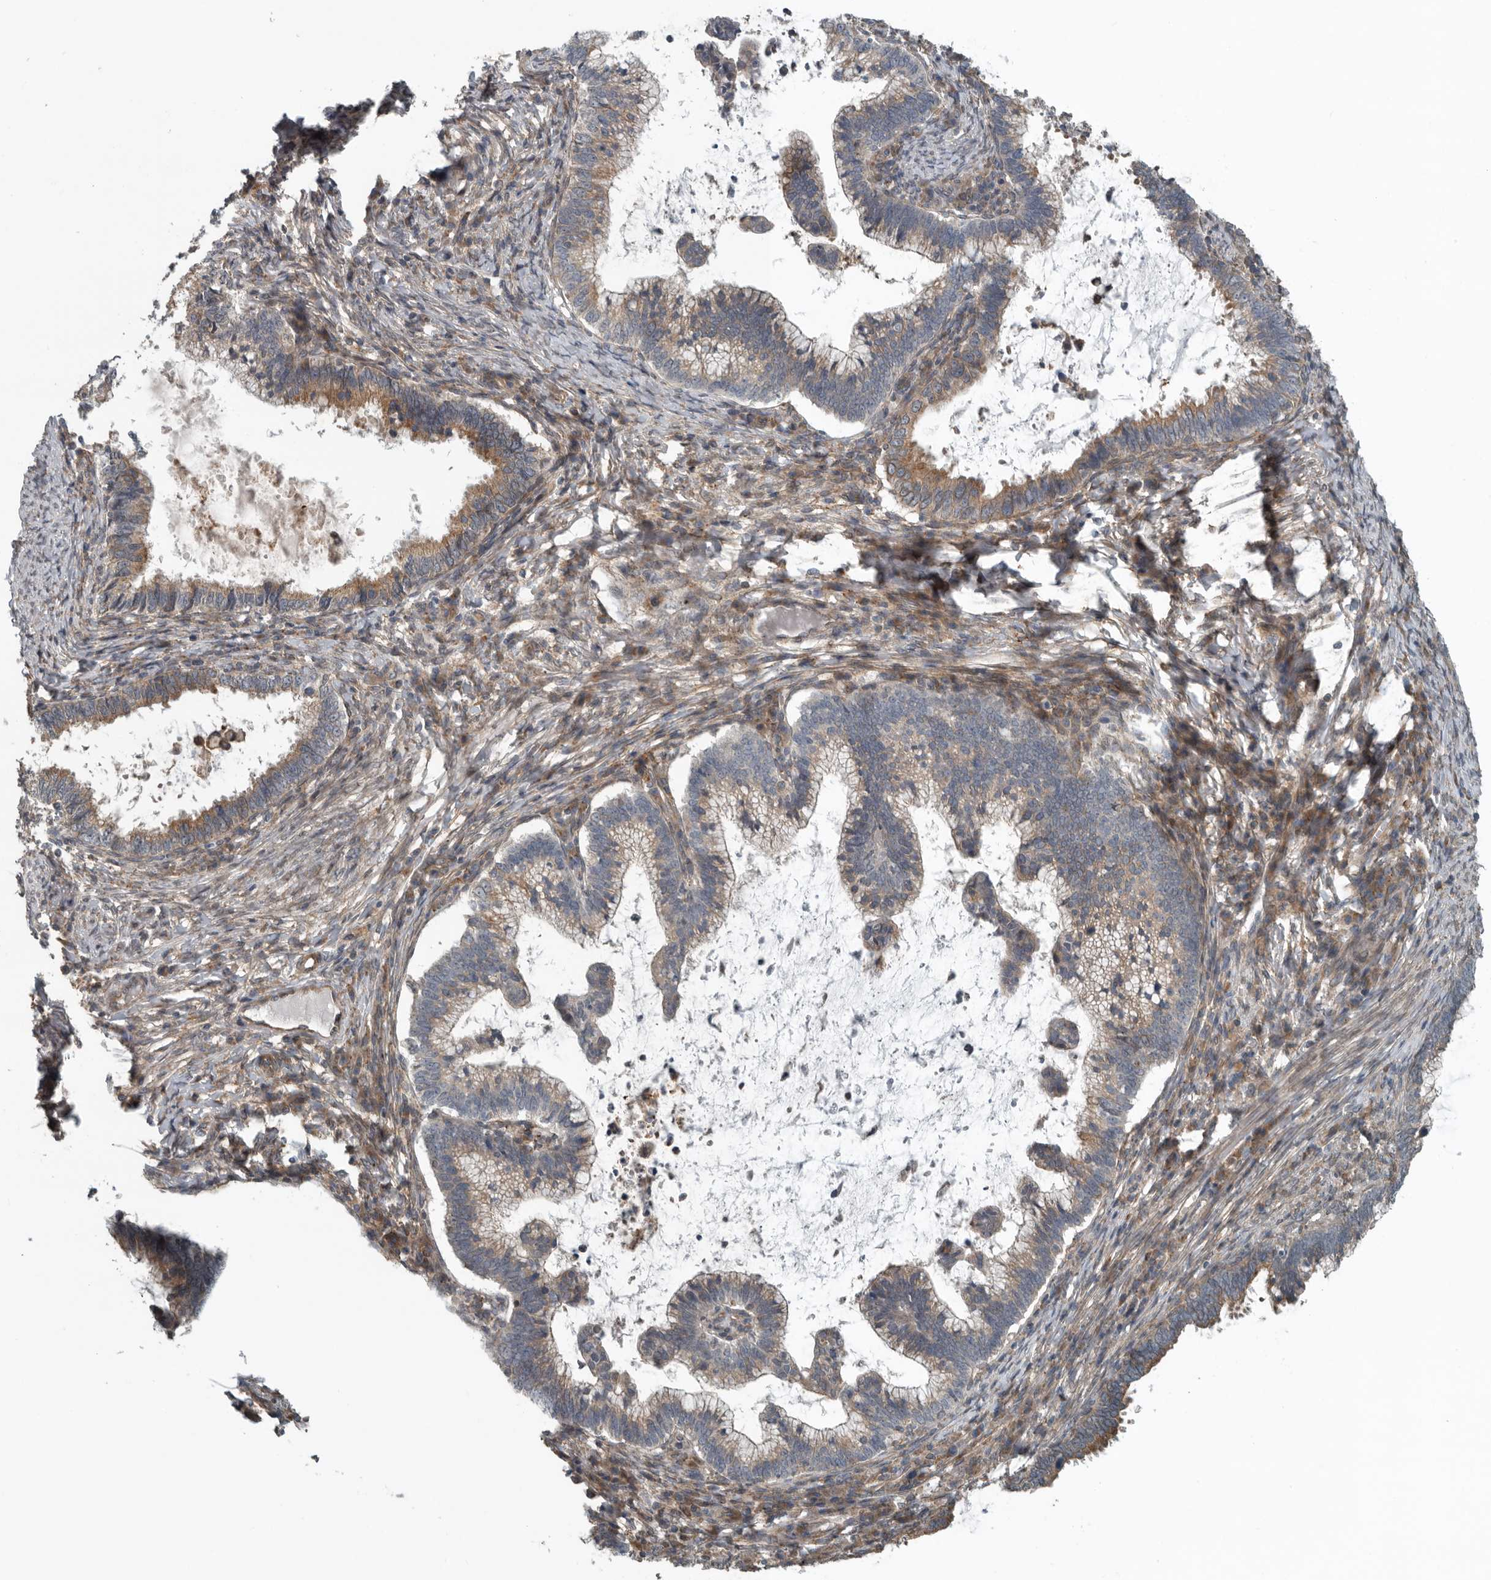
{"staining": {"intensity": "moderate", "quantity": "<25%", "location": "cytoplasmic/membranous"}, "tissue": "cervical cancer", "cell_type": "Tumor cells", "image_type": "cancer", "snomed": [{"axis": "morphology", "description": "Adenocarcinoma, NOS"}, {"axis": "topography", "description": "Cervix"}], "caption": "Moderate cytoplasmic/membranous staining is seen in about <25% of tumor cells in cervical adenocarcinoma. The protein is shown in brown color, while the nuclei are stained blue.", "gene": "AMFR", "patient": {"sex": "female", "age": 36}}